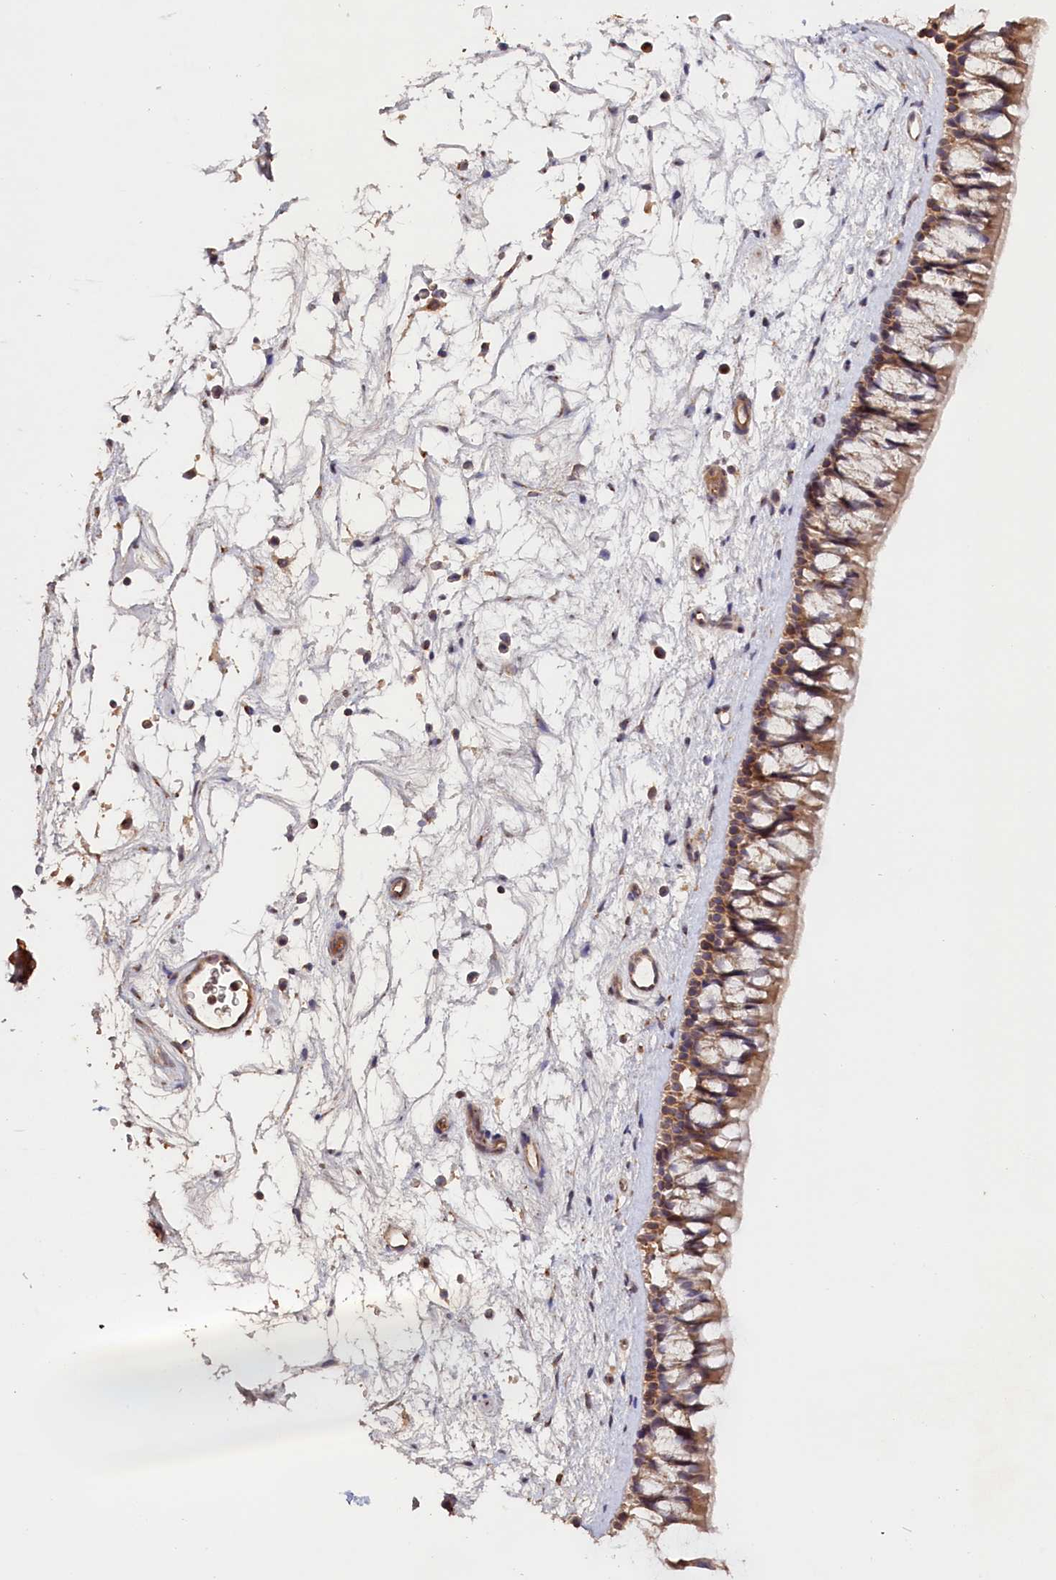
{"staining": {"intensity": "moderate", "quantity": ">75%", "location": "cytoplasmic/membranous"}, "tissue": "nasopharynx", "cell_type": "Respiratory epithelial cells", "image_type": "normal", "snomed": [{"axis": "morphology", "description": "Normal tissue, NOS"}, {"axis": "topography", "description": "Nasopharynx"}], "caption": "Protein positivity by IHC reveals moderate cytoplasmic/membranous positivity in about >75% of respiratory epithelial cells in normal nasopharynx. The protein of interest is stained brown, and the nuclei are stained in blue (DAB (3,3'-diaminobenzidine) IHC with brightfield microscopy, high magnification).", "gene": "TANGO6", "patient": {"sex": "male", "age": 64}}